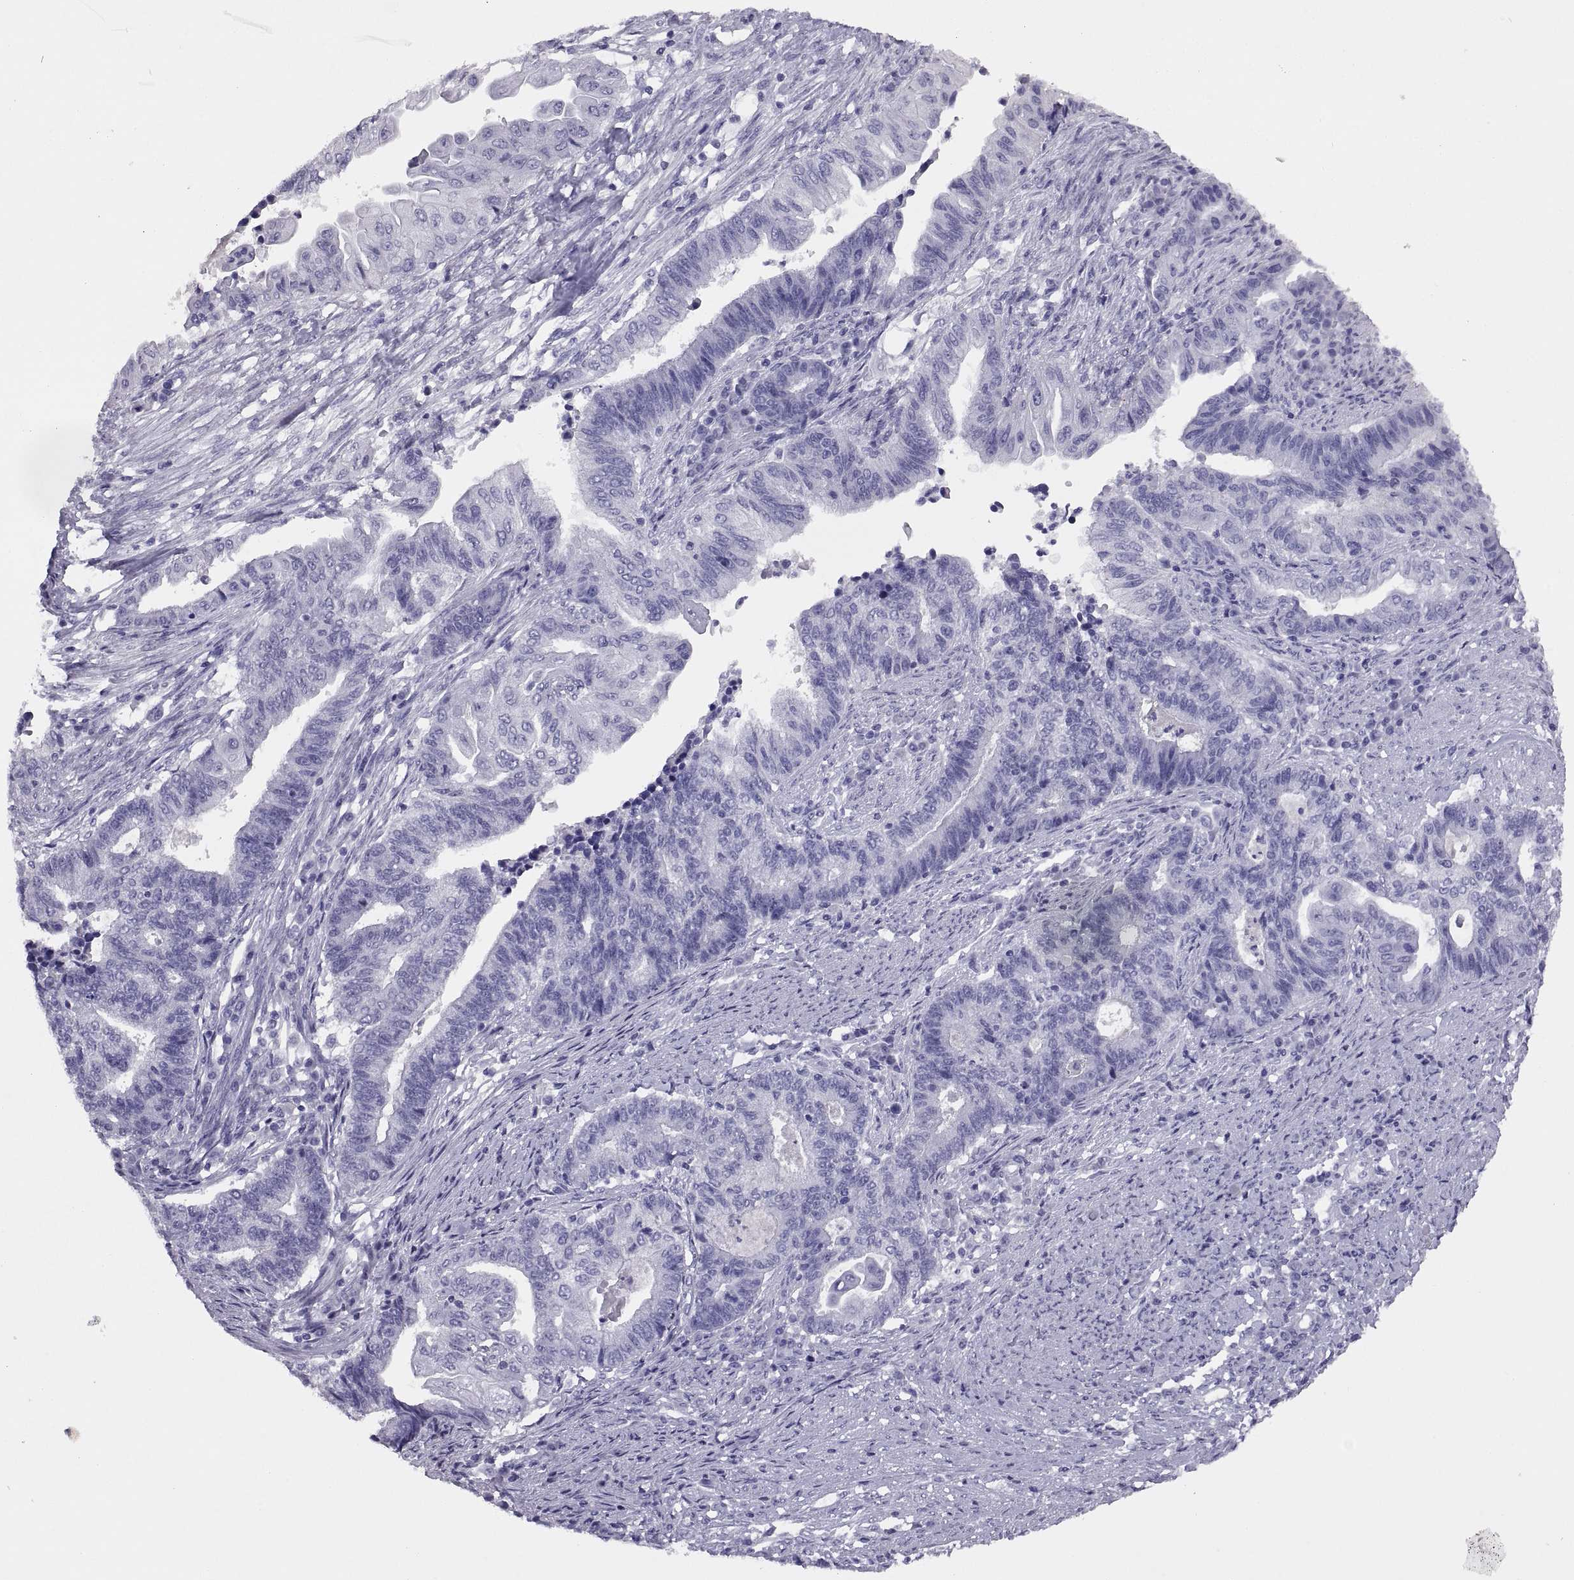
{"staining": {"intensity": "negative", "quantity": "none", "location": "none"}, "tissue": "endometrial cancer", "cell_type": "Tumor cells", "image_type": "cancer", "snomed": [{"axis": "morphology", "description": "Adenocarcinoma, NOS"}, {"axis": "topography", "description": "Uterus"}, {"axis": "topography", "description": "Endometrium"}], "caption": "The immunohistochemistry (IHC) histopathology image has no significant positivity in tumor cells of endometrial cancer (adenocarcinoma) tissue.", "gene": "RGS20", "patient": {"sex": "female", "age": 54}}